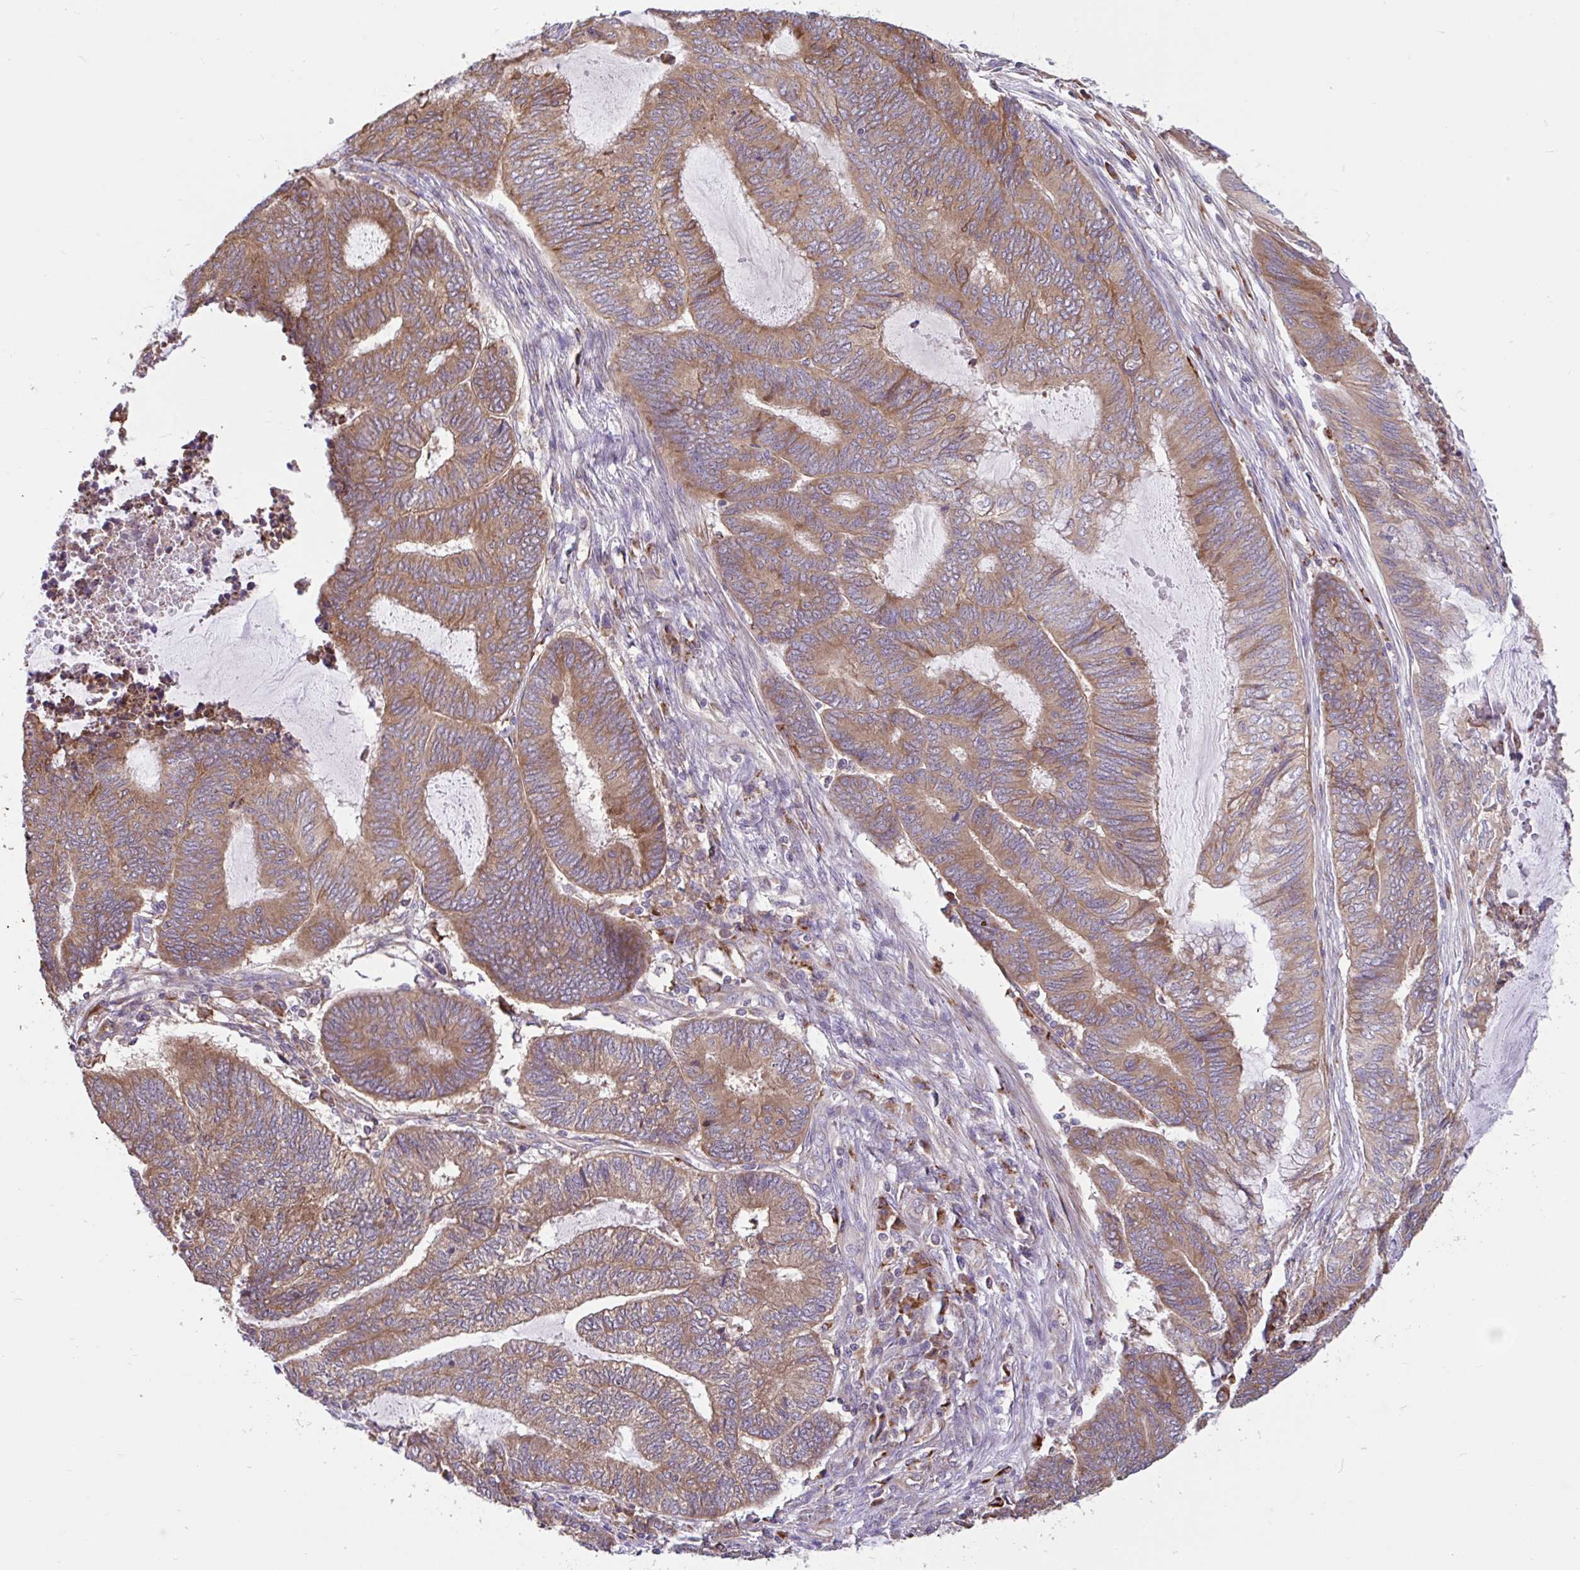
{"staining": {"intensity": "moderate", "quantity": ">75%", "location": "cytoplasmic/membranous"}, "tissue": "endometrial cancer", "cell_type": "Tumor cells", "image_type": "cancer", "snomed": [{"axis": "morphology", "description": "Adenocarcinoma, NOS"}, {"axis": "topography", "description": "Uterus"}, {"axis": "topography", "description": "Endometrium"}], "caption": "High-magnification brightfield microscopy of adenocarcinoma (endometrial) stained with DAB (3,3'-diaminobenzidine) (brown) and counterstained with hematoxylin (blue). tumor cells exhibit moderate cytoplasmic/membranous staining is seen in approximately>75% of cells. Using DAB (brown) and hematoxylin (blue) stains, captured at high magnification using brightfield microscopy.", "gene": "RALBP1", "patient": {"sex": "female", "age": 70}}